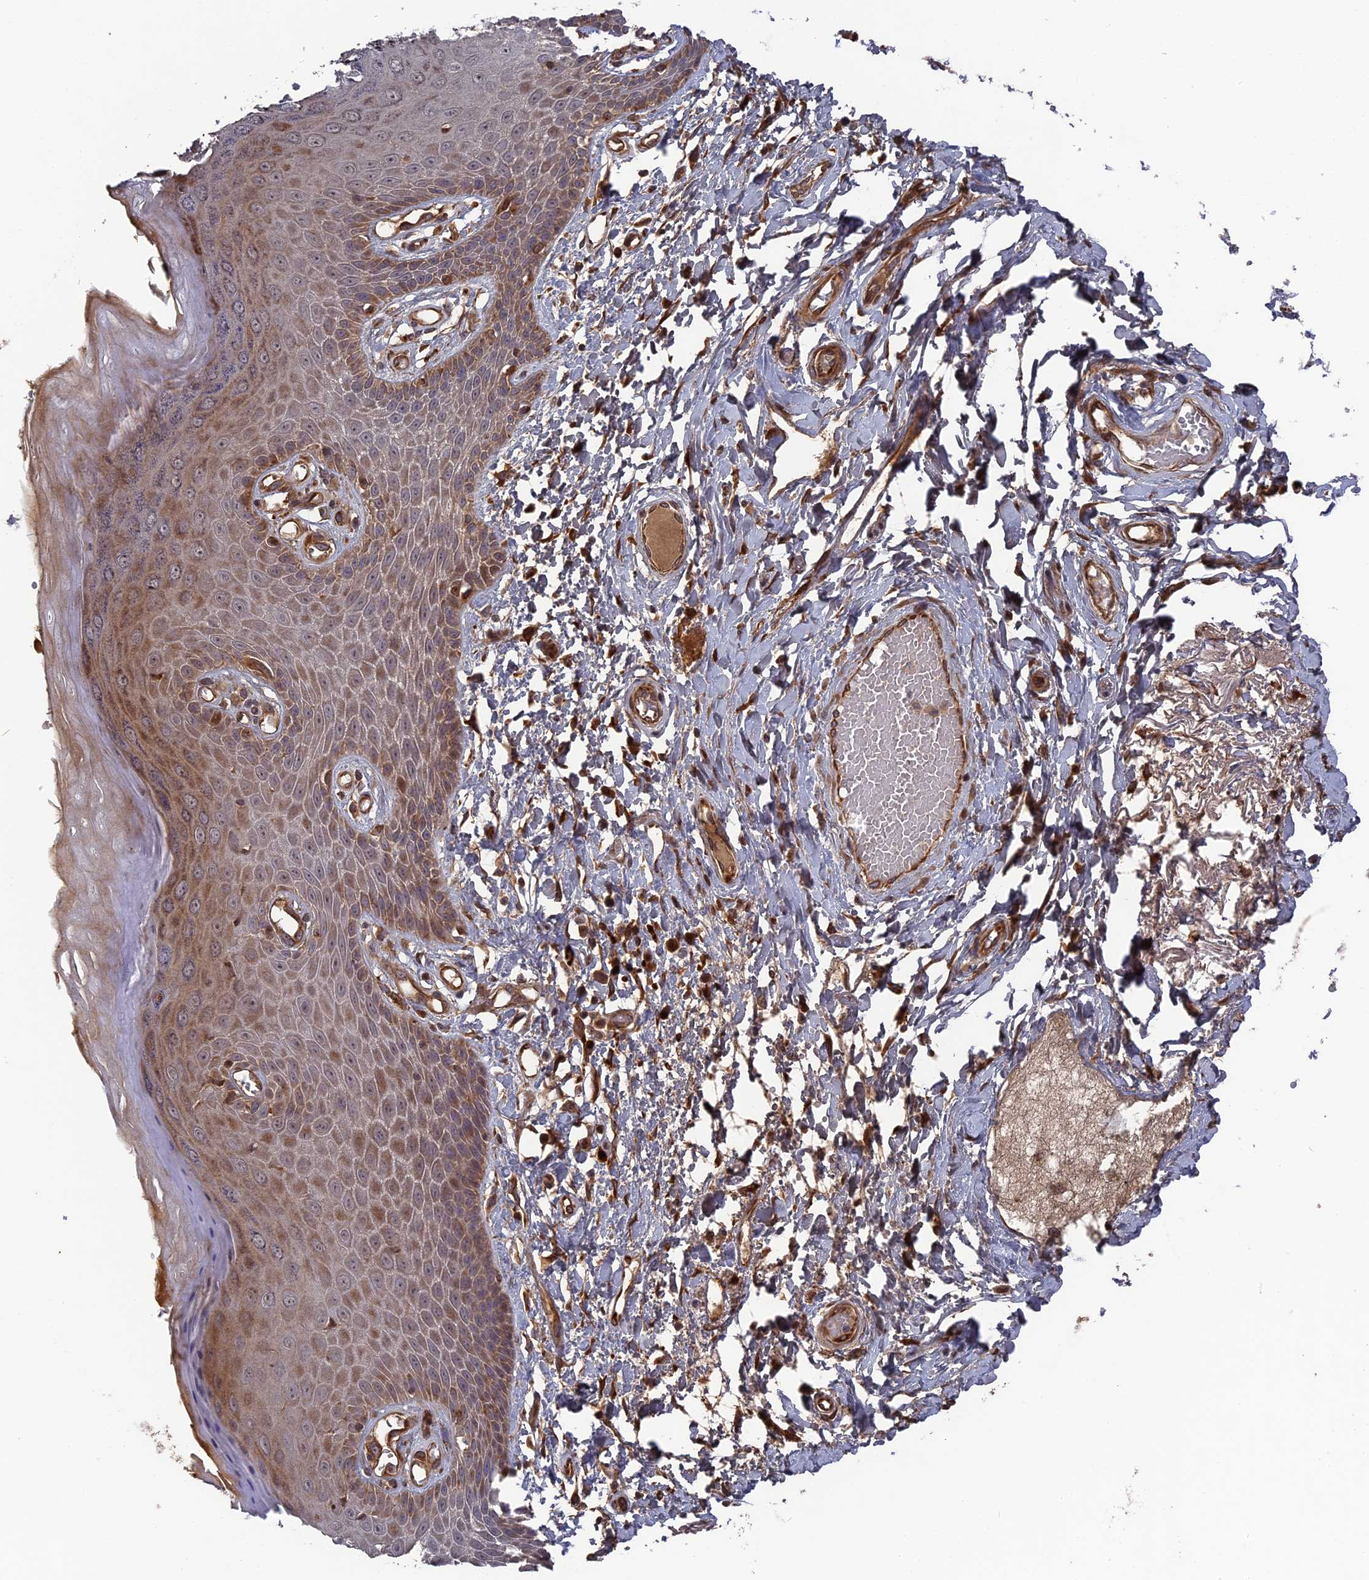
{"staining": {"intensity": "moderate", "quantity": ">75%", "location": "cytoplasmic/membranous"}, "tissue": "skin", "cell_type": "Epidermal cells", "image_type": "normal", "snomed": [{"axis": "morphology", "description": "Normal tissue, NOS"}, {"axis": "topography", "description": "Anal"}], "caption": "Human skin stained for a protein (brown) demonstrates moderate cytoplasmic/membranous positive positivity in about >75% of epidermal cells.", "gene": "DEF8", "patient": {"sex": "male", "age": 78}}